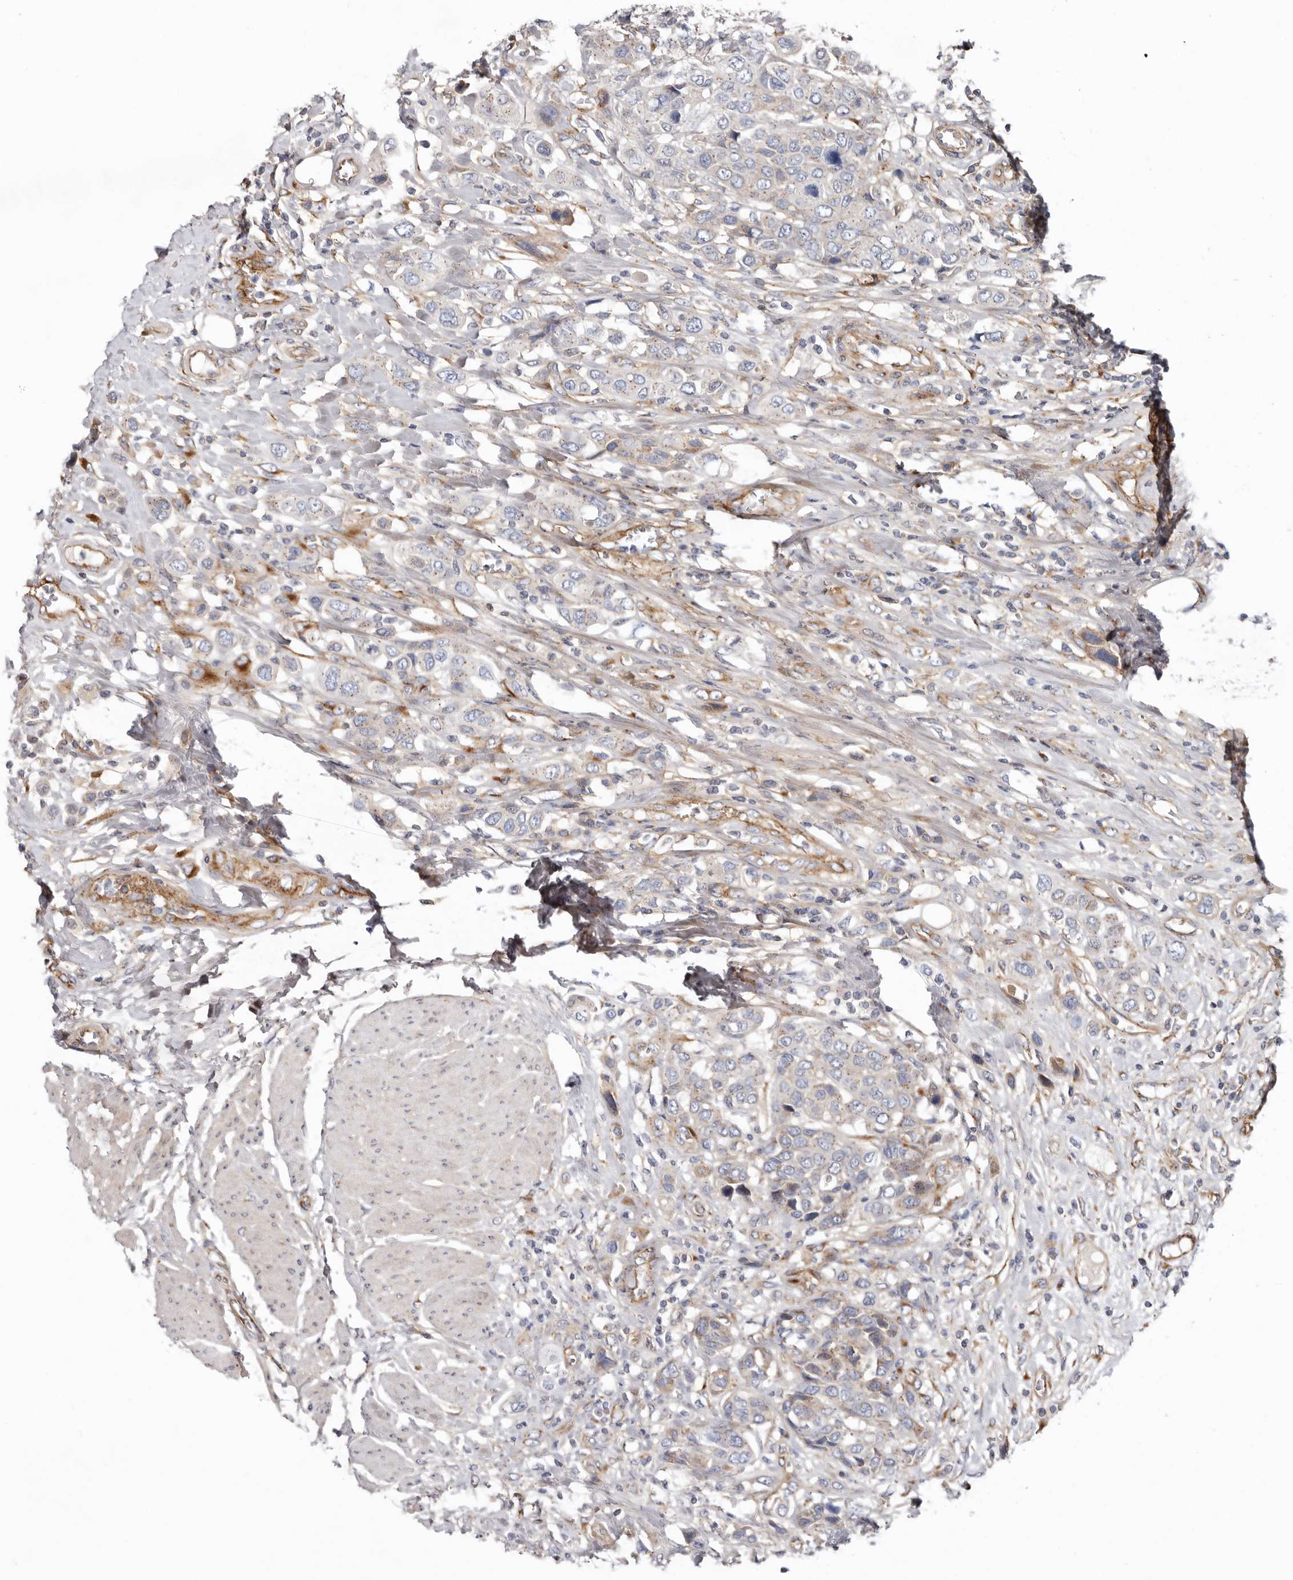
{"staining": {"intensity": "weak", "quantity": "<25%", "location": "cytoplasmic/membranous"}, "tissue": "urothelial cancer", "cell_type": "Tumor cells", "image_type": "cancer", "snomed": [{"axis": "morphology", "description": "Urothelial carcinoma, High grade"}, {"axis": "topography", "description": "Urinary bladder"}], "caption": "High magnification brightfield microscopy of urothelial cancer stained with DAB (3,3'-diaminobenzidine) (brown) and counterstained with hematoxylin (blue): tumor cells show no significant positivity. (DAB immunohistochemistry visualized using brightfield microscopy, high magnification).", "gene": "LUZP1", "patient": {"sex": "male", "age": 50}}